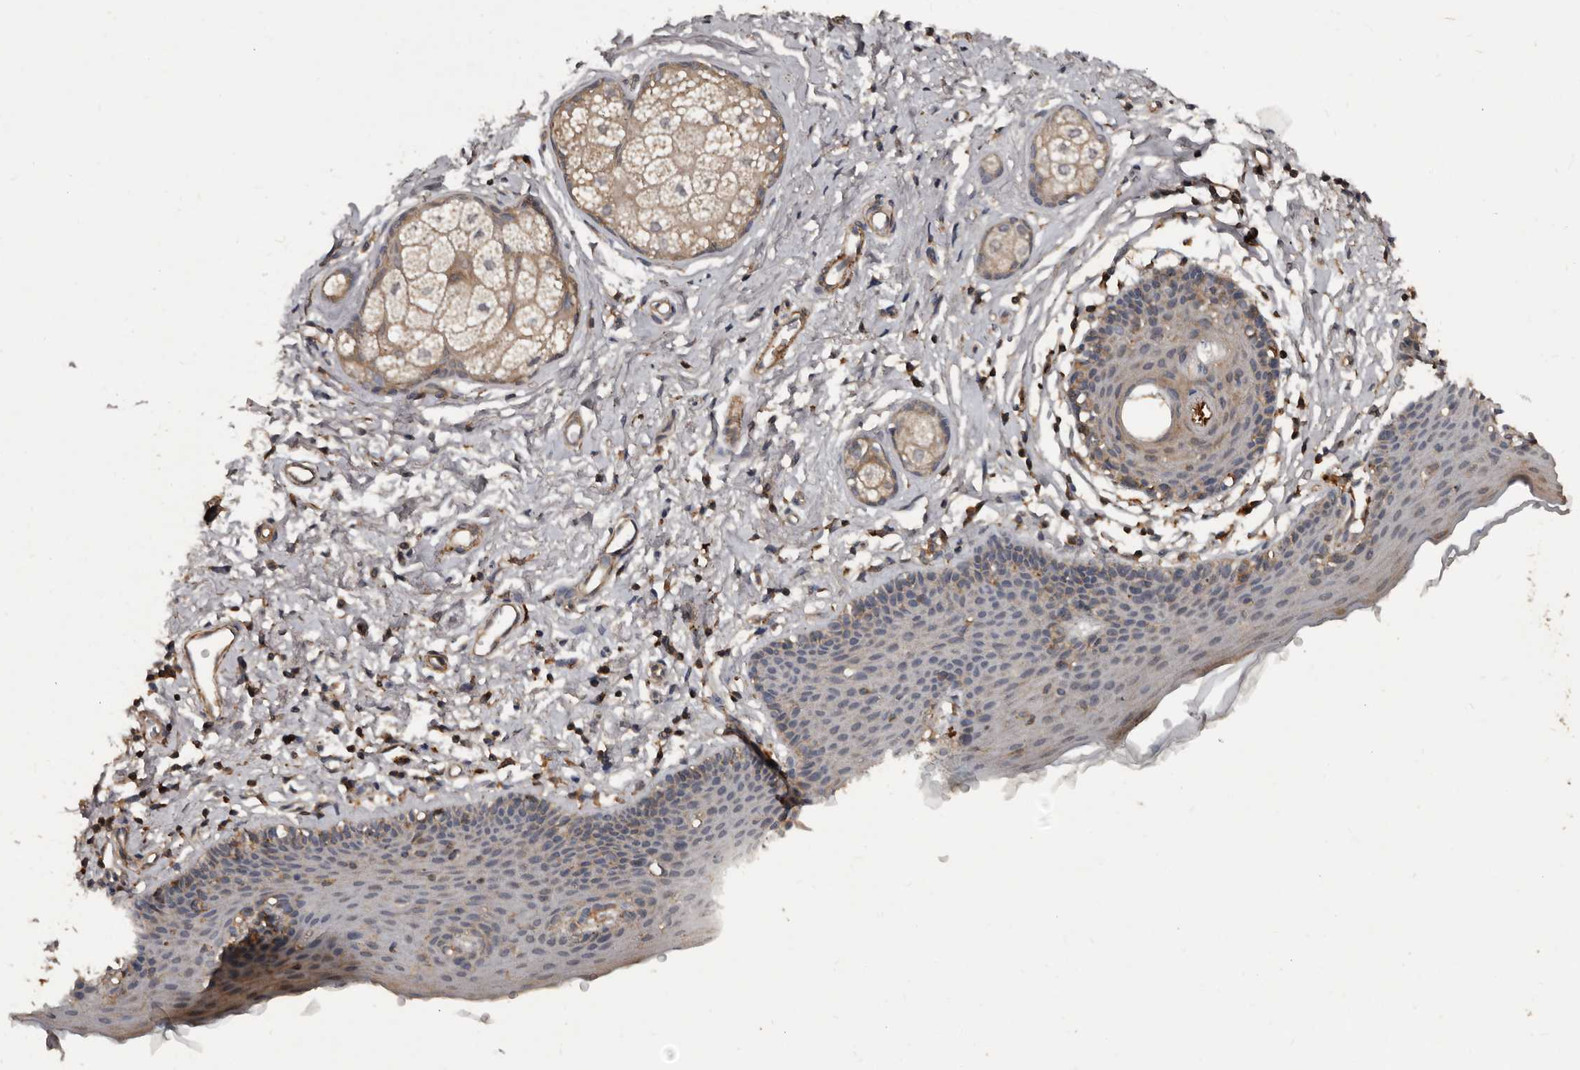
{"staining": {"intensity": "moderate", "quantity": "<25%", "location": "cytoplasmic/membranous"}, "tissue": "skin", "cell_type": "Epidermal cells", "image_type": "normal", "snomed": [{"axis": "morphology", "description": "Normal tissue, NOS"}, {"axis": "topography", "description": "Vulva"}], "caption": "DAB (3,3'-diaminobenzidine) immunohistochemical staining of benign skin reveals moderate cytoplasmic/membranous protein staining in about <25% of epidermal cells. Using DAB (brown) and hematoxylin (blue) stains, captured at high magnification using brightfield microscopy.", "gene": "GREB1", "patient": {"sex": "female", "age": 66}}